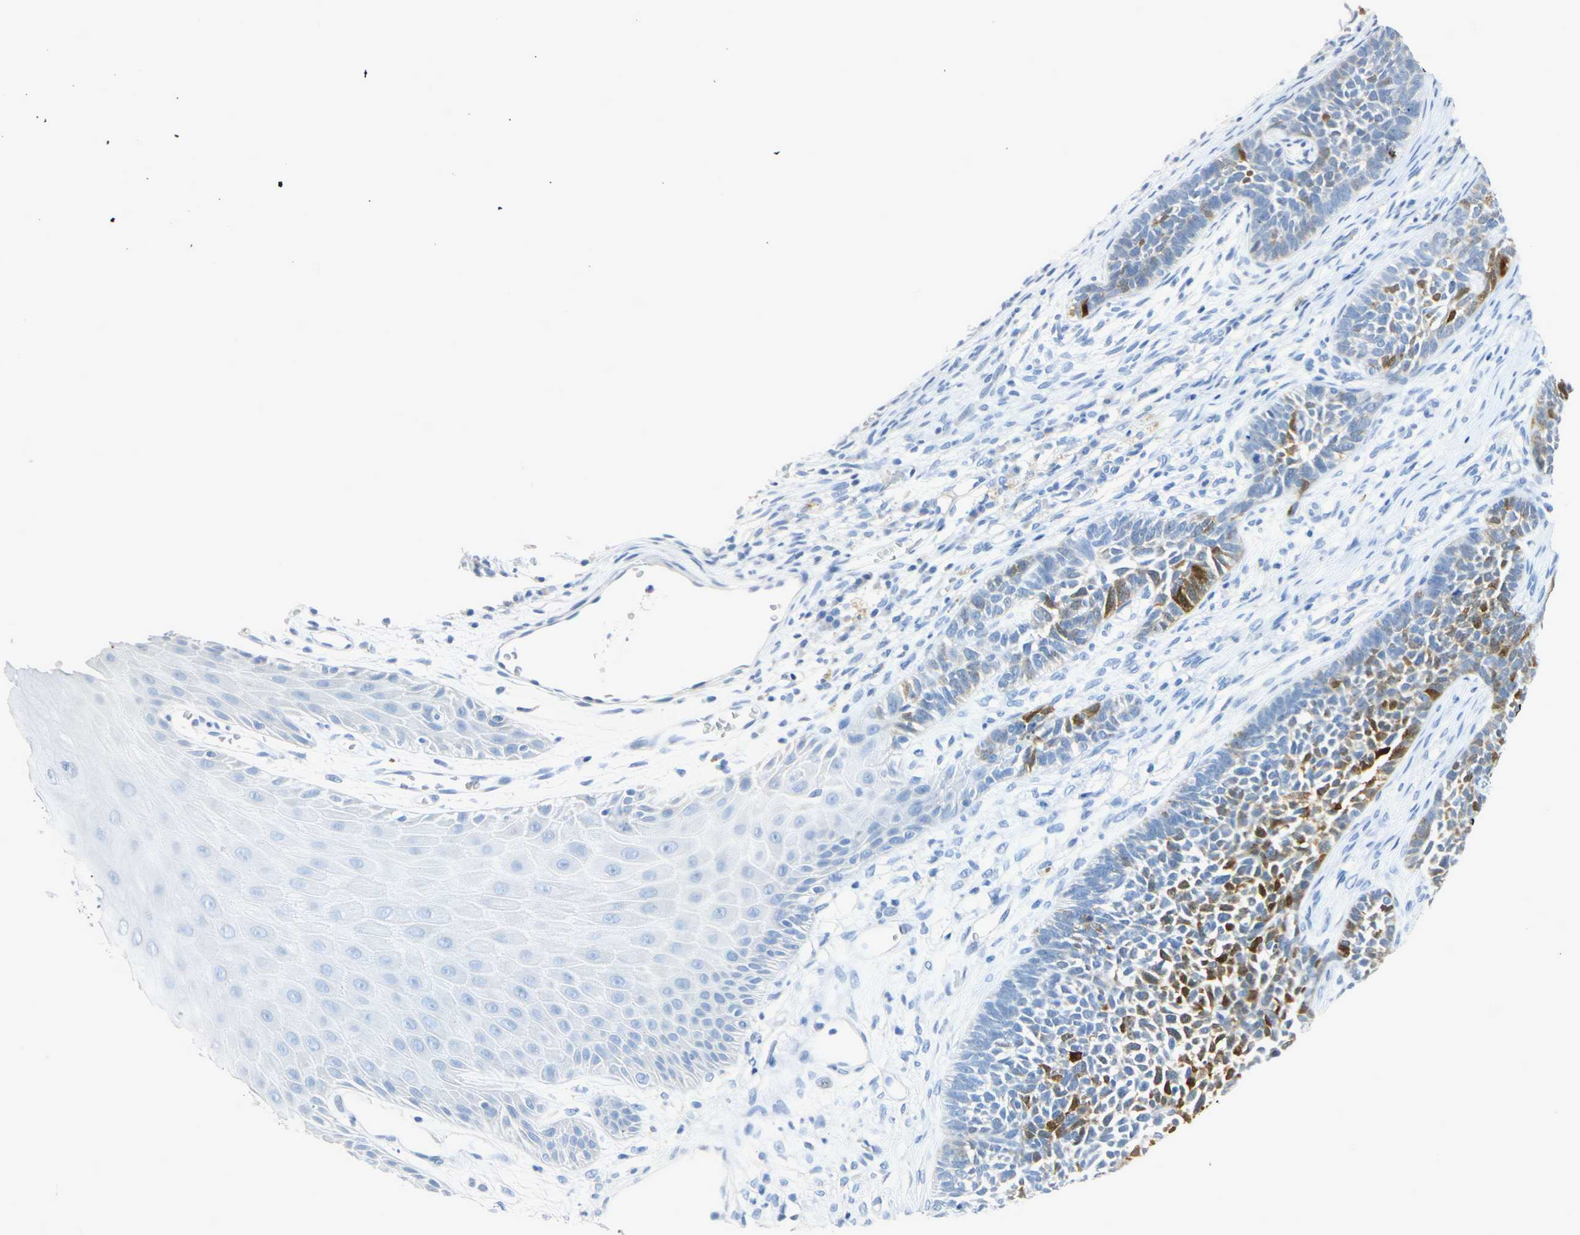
{"staining": {"intensity": "strong", "quantity": "25%-75%", "location": "cytoplasmic/membranous,nuclear"}, "tissue": "skin cancer", "cell_type": "Tumor cells", "image_type": "cancer", "snomed": [{"axis": "morphology", "description": "Basal cell carcinoma"}, {"axis": "topography", "description": "Skin"}], "caption": "Skin cancer (basal cell carcinoma) stained with a protein marker shows strong staining in tumor cells.", "gene": "CA3", "patient": {"sex": "female", "age": 84}}